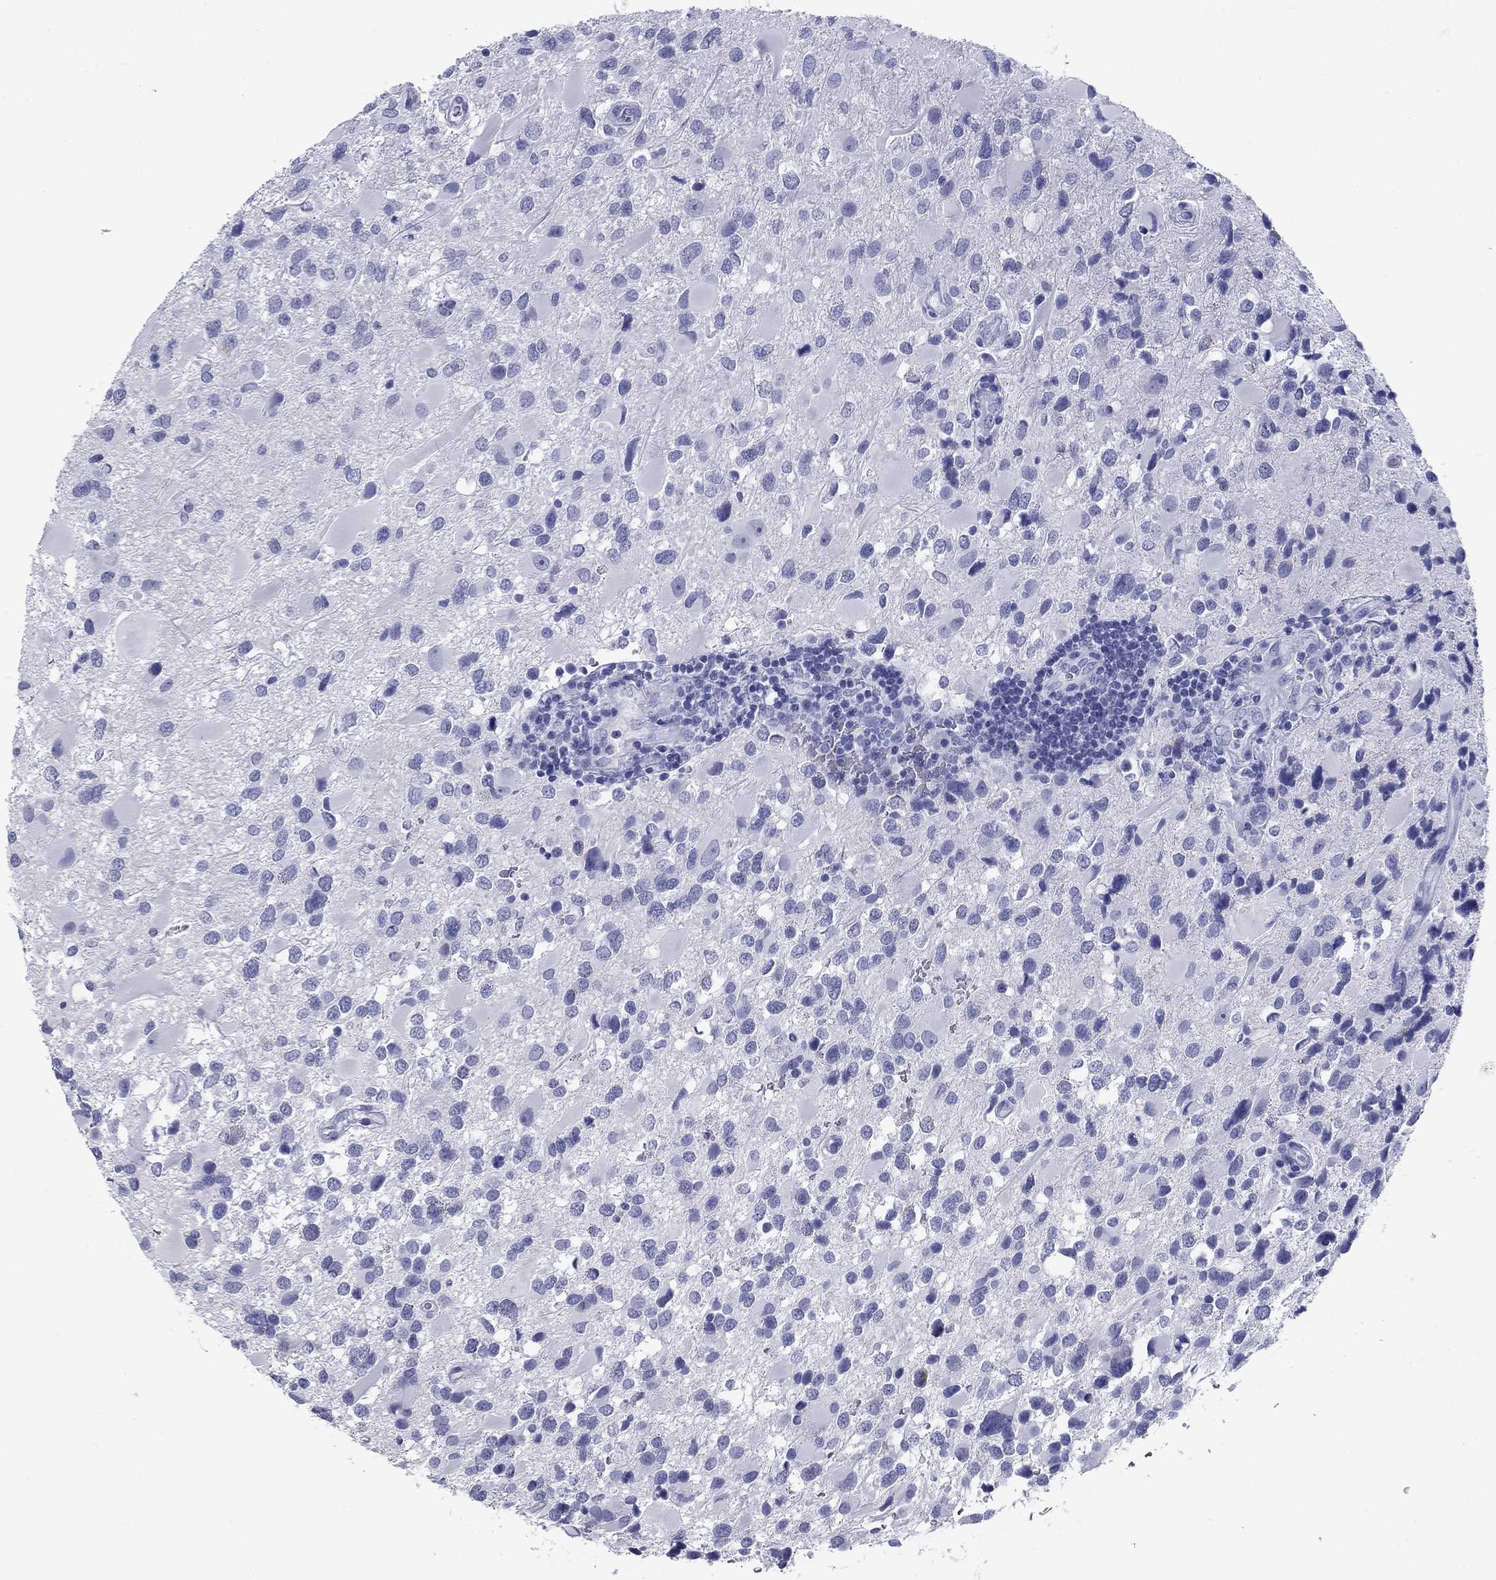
{"staining": {"intensity": "negative", "quantity": "none", "location": "none"}, "tissue": "glioma", "cell_type": "Tumor cells", "image_type": "cancer", "snomed": [{"axis": "morphology", "description": "Glioma, malignant, Low grade"}, {"axis": "topography", "description": "Brain"}], "caption": "Immunohistochemical staining of human glioma demonstrates no significant staining in tumor cells.", "gene": "NPPA", "patient": {"sex": "female", "age": 32}}